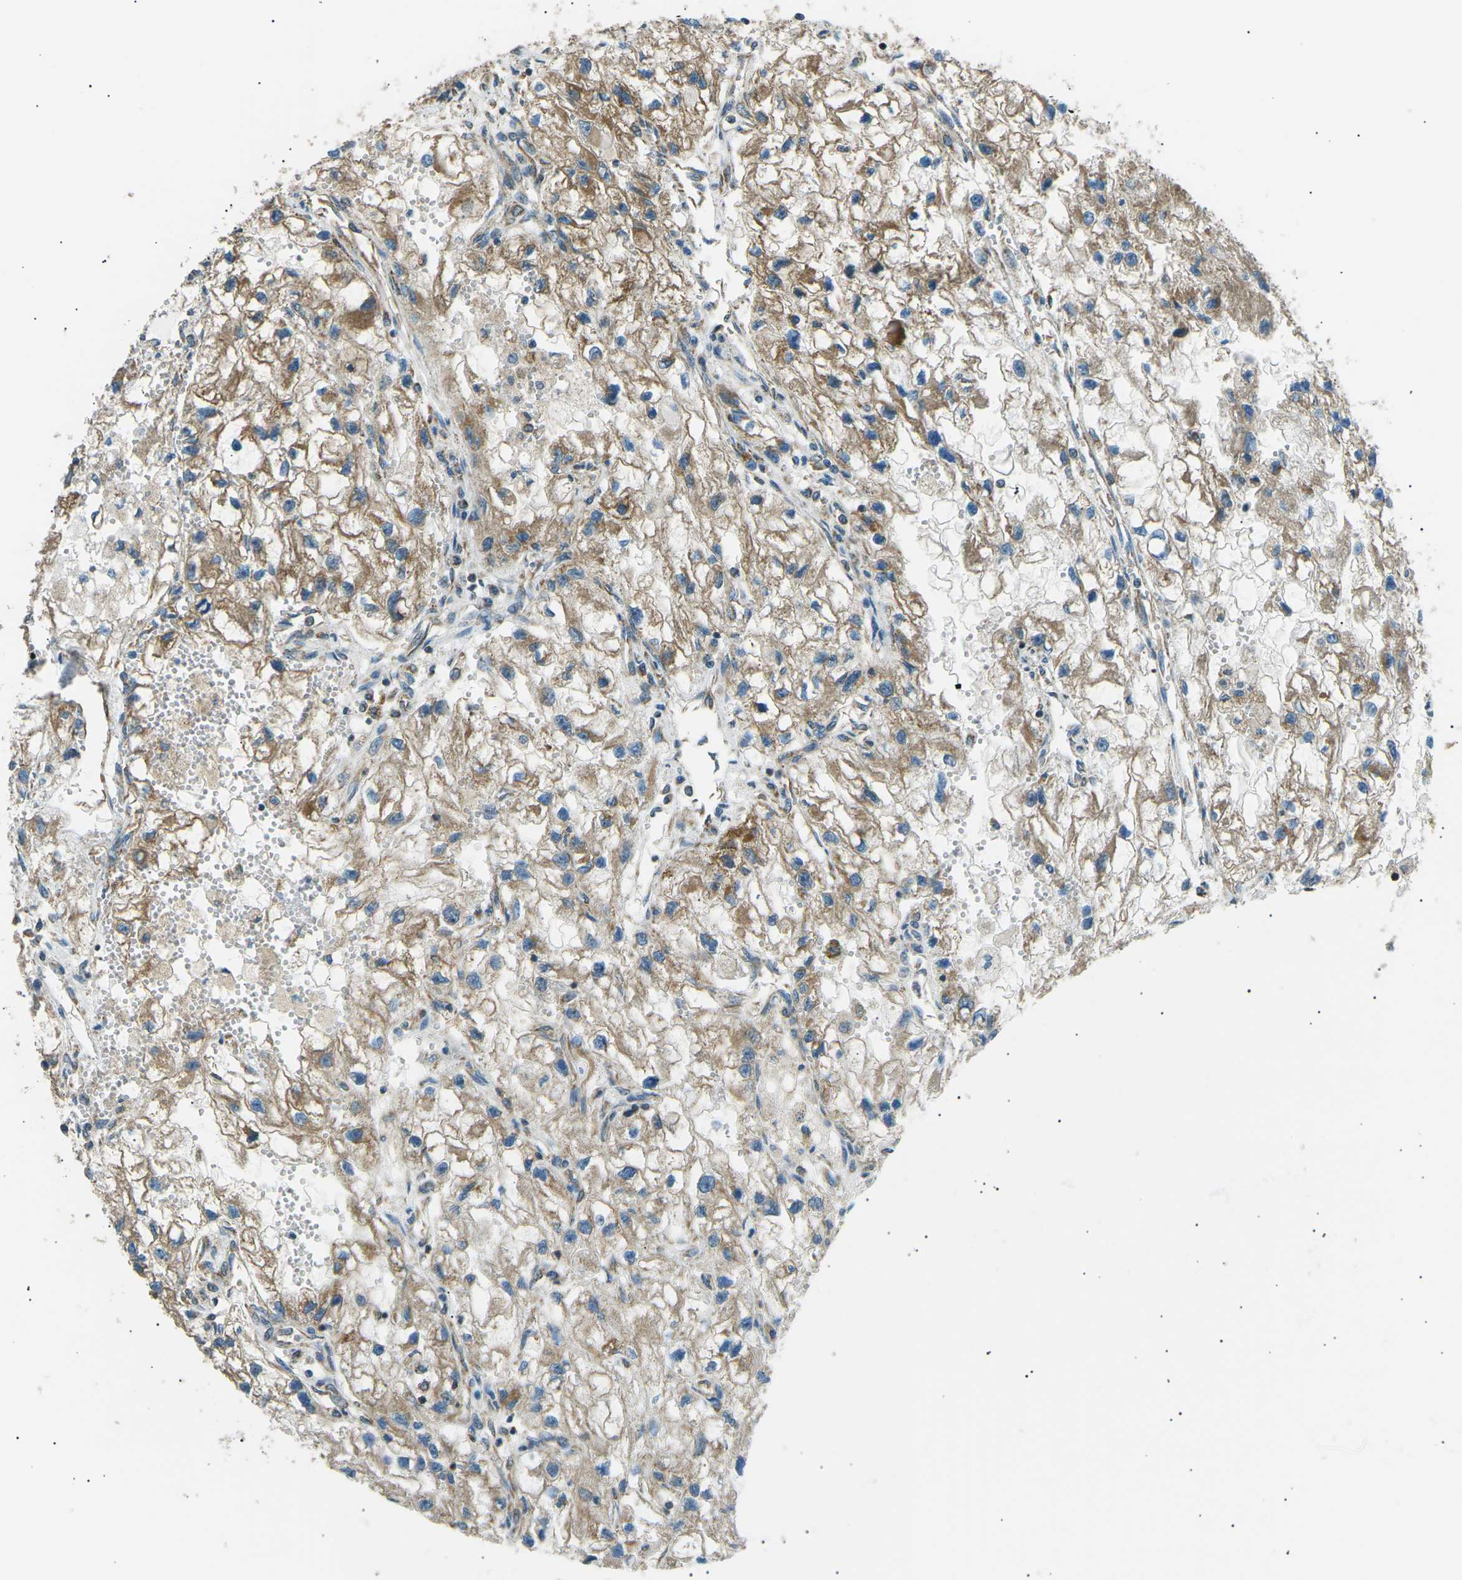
{"staining": {"intensity": "moderate", "quantity": ">75%", "location": "cytoplasmic/membranous"}, "tissue": "renal cancer", "cell_type": "Tumor cells", "image_type": "cancer", "snomed": [{"axis": "morphology", "description": "Adenocarcinoma, NOS"}, {"axis": "topography", "description": "Kidney"}], "caption": "This micrograph shows immunohistochemistry staining of renal cancer, with medium moderate cytoplasmic/membranous expression in about >75% of tumor cells.", "gene": "SLK", "patient": {"sex": "female", "age": 70}}